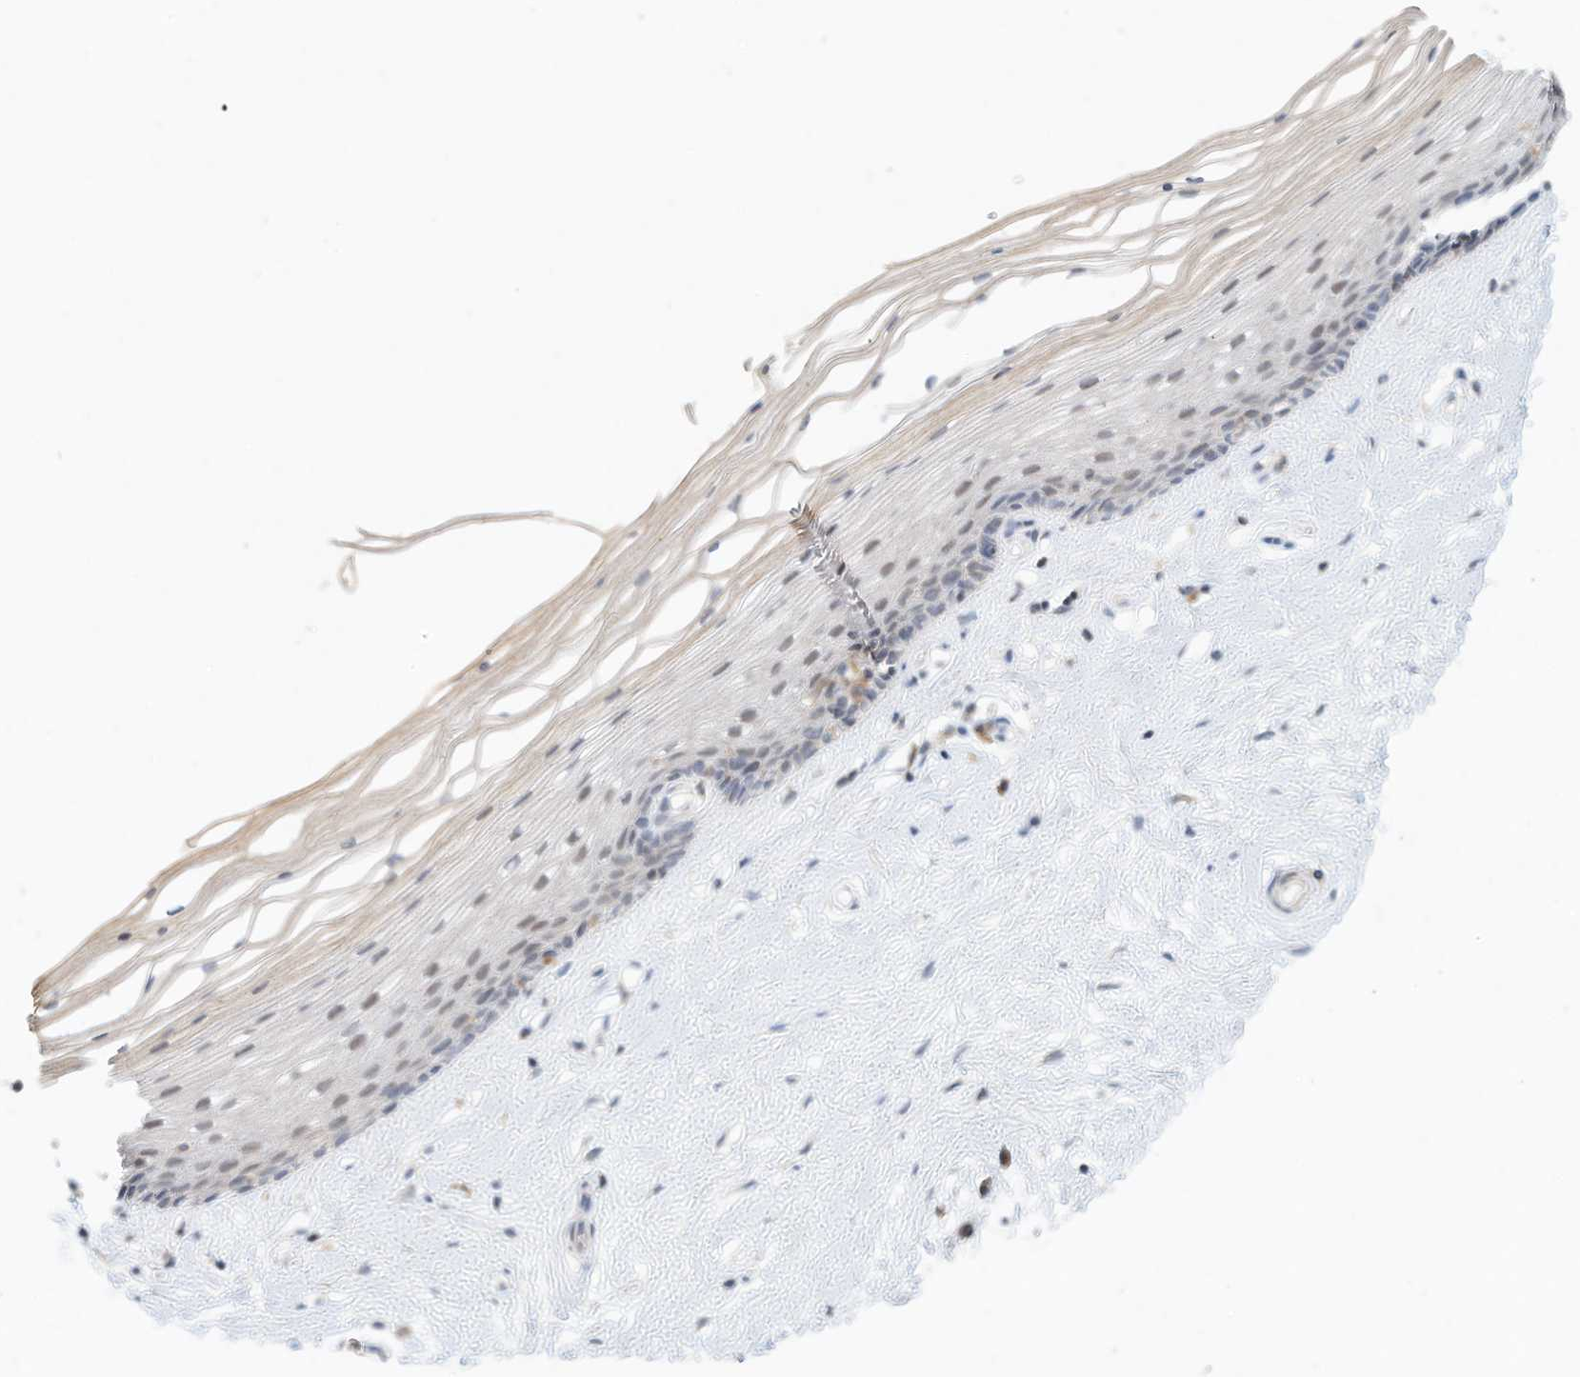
{"staining": {"intensity": "negative", "quantity": "none", "location": "none"}, "tissue": "vagina", "cell_type": "Squamous epithelial cells", "image_type": "normal", "snomed": [{"axis": "morphology", "description": "Normal tissue, NOS"}, {"axis": "topography", "description": "Vagina"}], "caption": "This is a micrograph of immunohistochemistry (IHC) staining of normal vagina, which shows no expression in squamous epithelial cells. Brightfield microscopy of immunohistochemistry (IHC) stained with DAB (3,3'-diaminobenzidine) (brown) and hematoxylin (blue), captured at high magnification.", "gene": "MICAL1", "patient": {"sex": "female", "age": 46}}